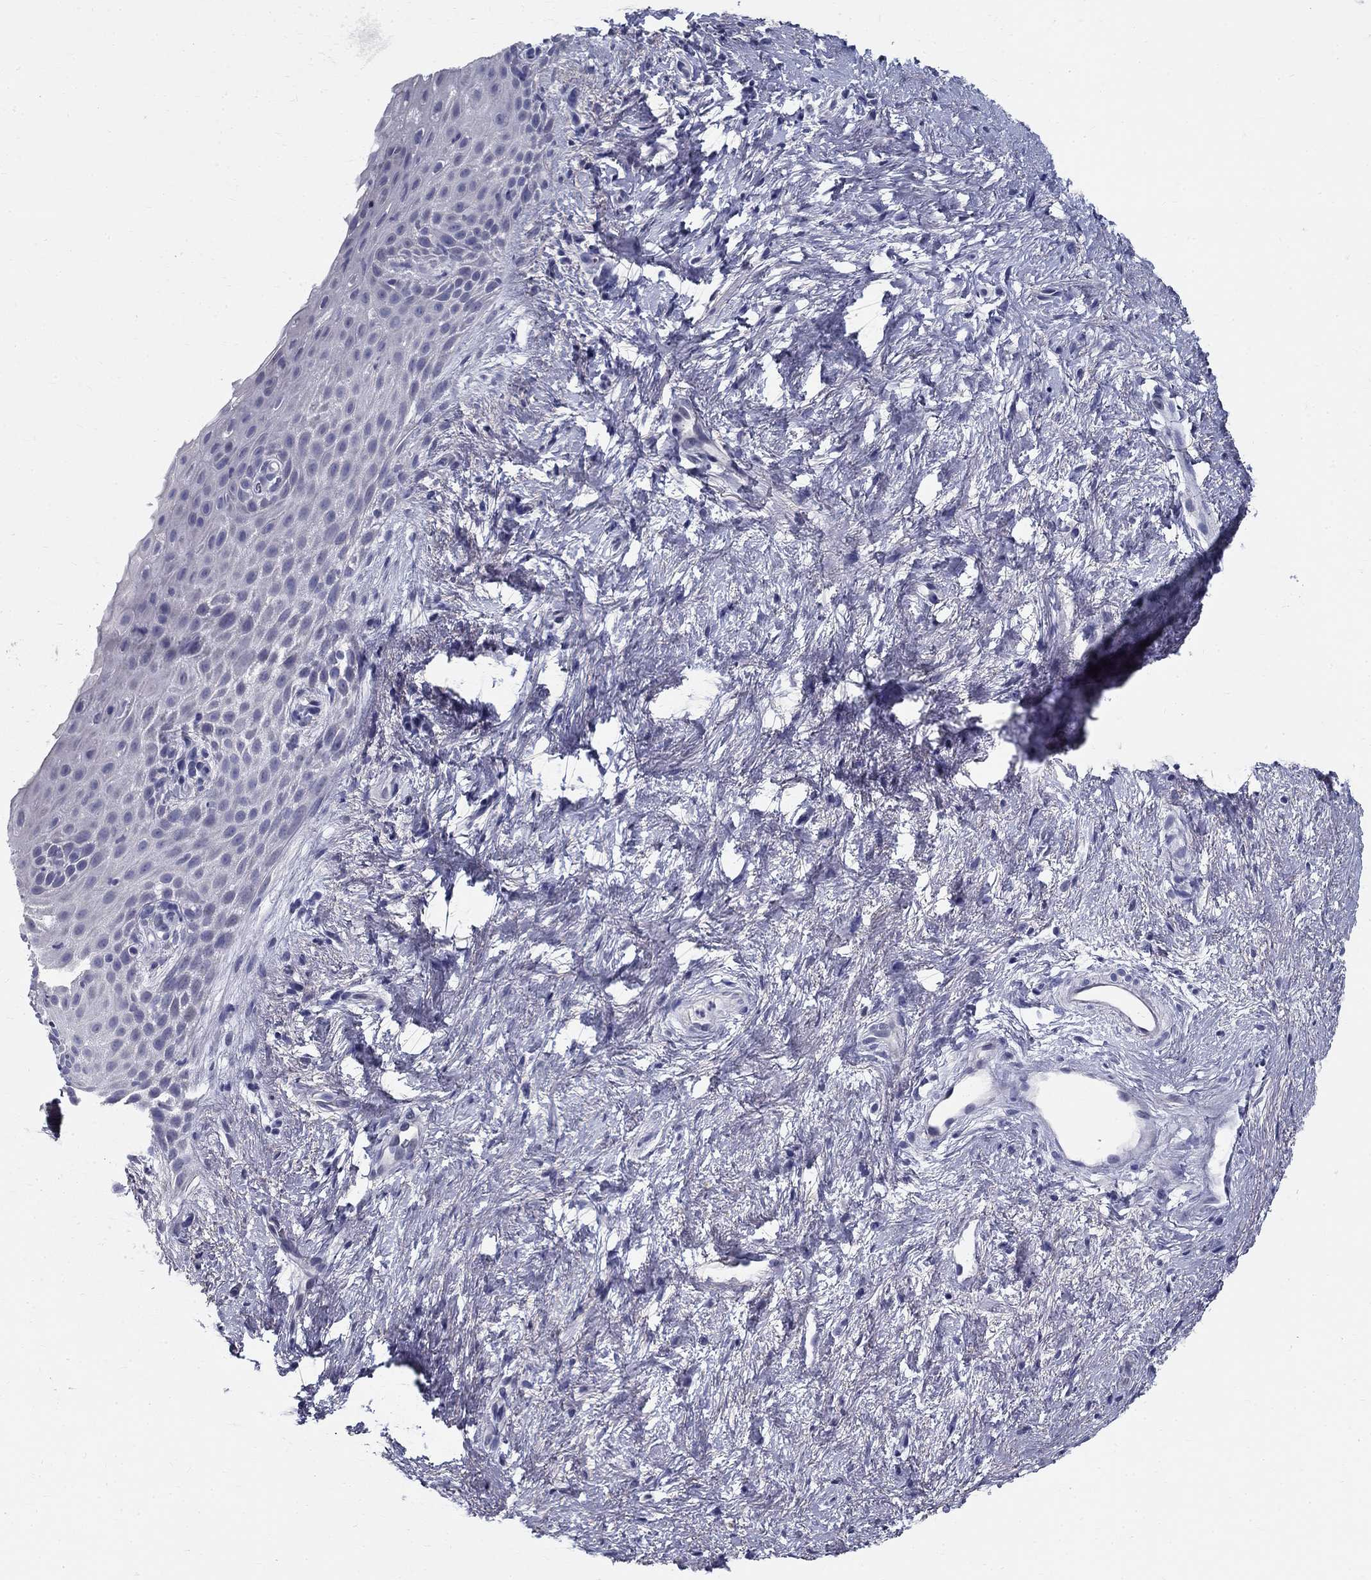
{"staining": {"intensity": "negative", "quantity": "none", "location": "none"}, "tissue": "skin", "cell_type": "Epidermal cells", "image_type": "normal", "snomed": [{"axis": "morphology", "description": "Normal tissue, NOS"}, {"axis": "topography", "description": "Anal"}], "caption": "Immunohistochemistry (IHC) image of normal human skin stained for a protein (brown), which shows no staining in epidermal cells.", "gene": "TGM4", "patient": {"sex": "female", "age": 46}}